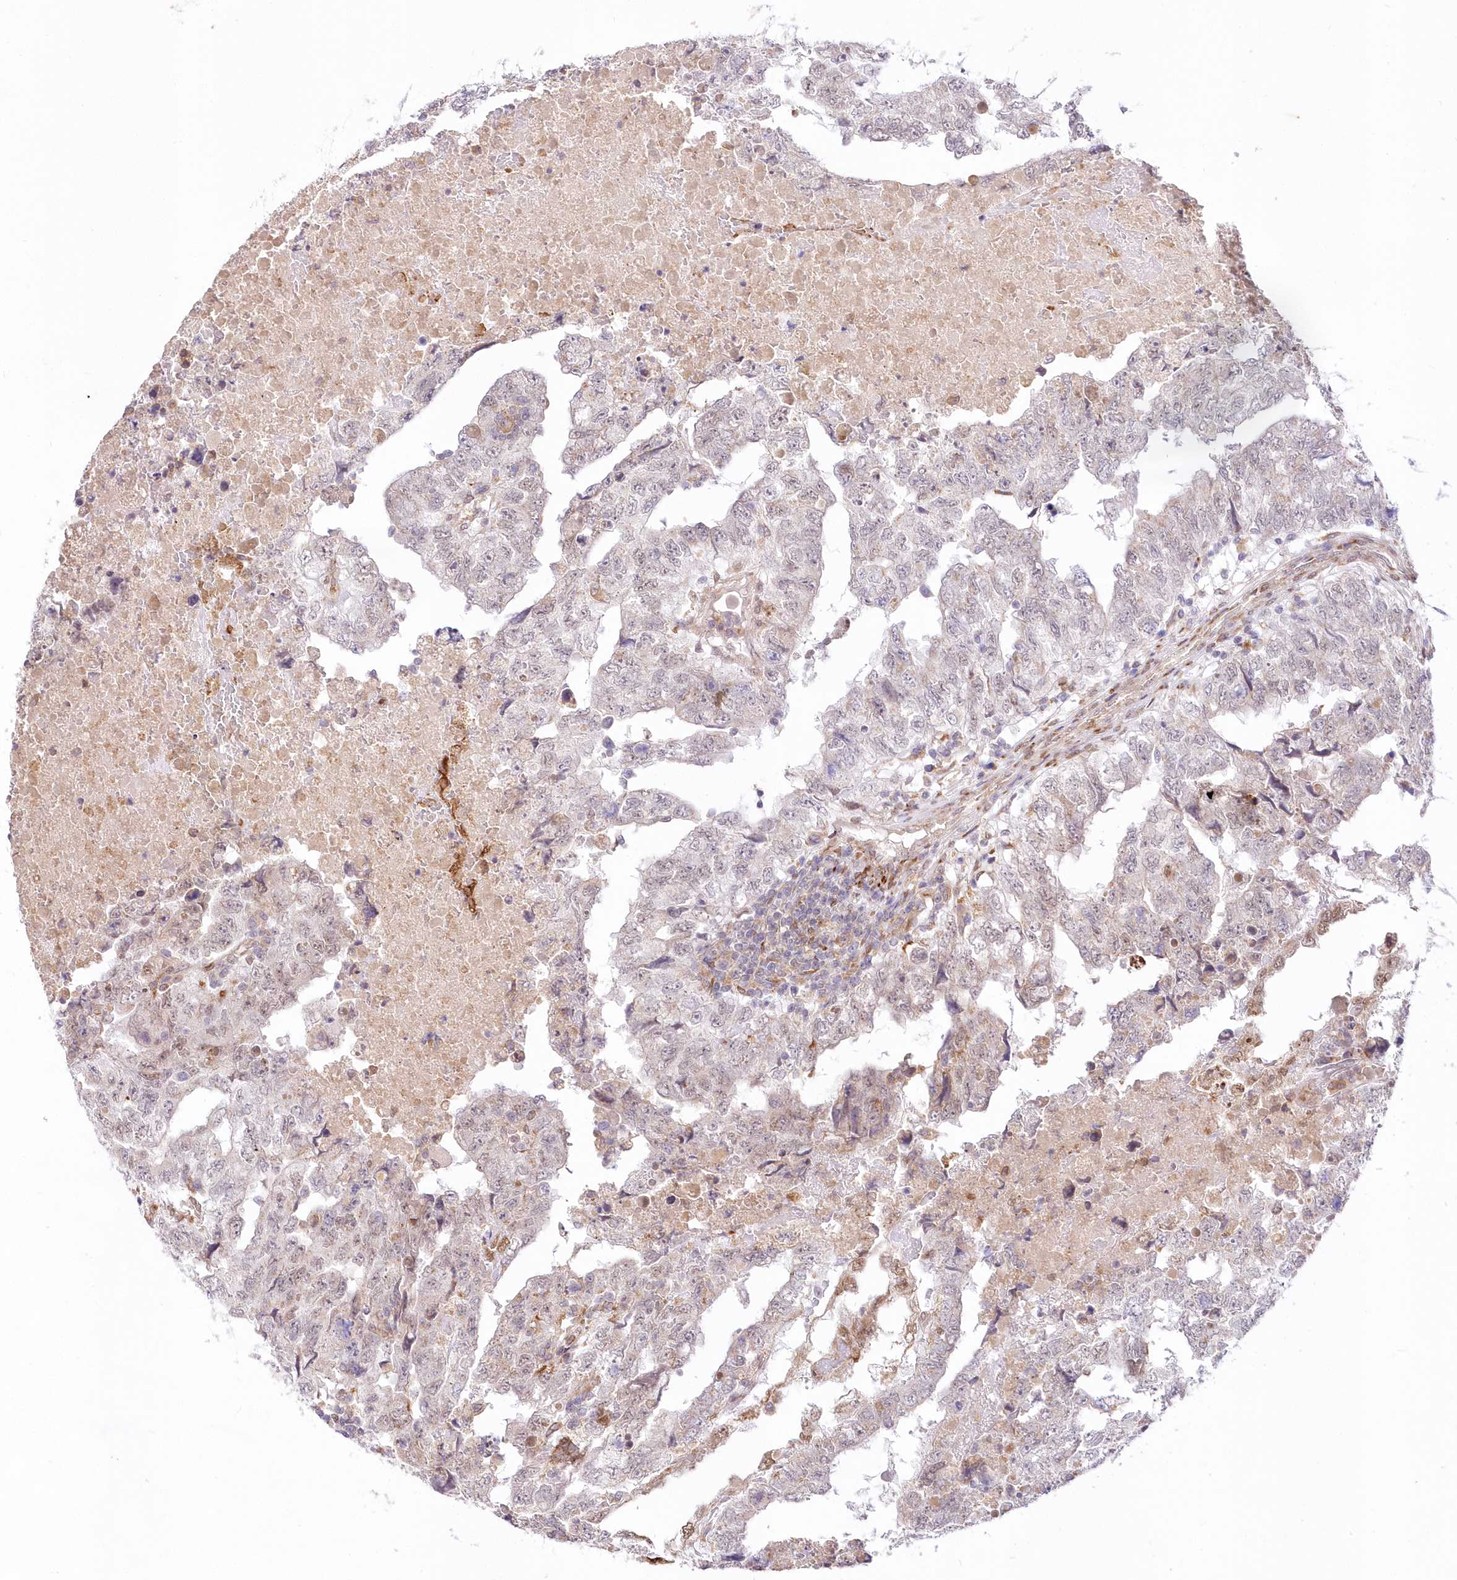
{"staining": {"intensity": "negative", "quantity": "none", "location": "none"}, "tissue": "testis cancer", "cell_type": "Tumor cells", "image_type": "cancer", "snomed": [{"axis": "morphology", "description": "Carcinoma, Embryonal, NOS"}, {"axis": "topography", "description": "Testis"}], "caption": "High power microscopy histopathology image of an immunohistochemistry histopathology image of embryonal carcinoma (testis), revealing no significant expression in tumor cells.", "gene": "LDB1", "patient": {"sex": "male", "age": 36}}